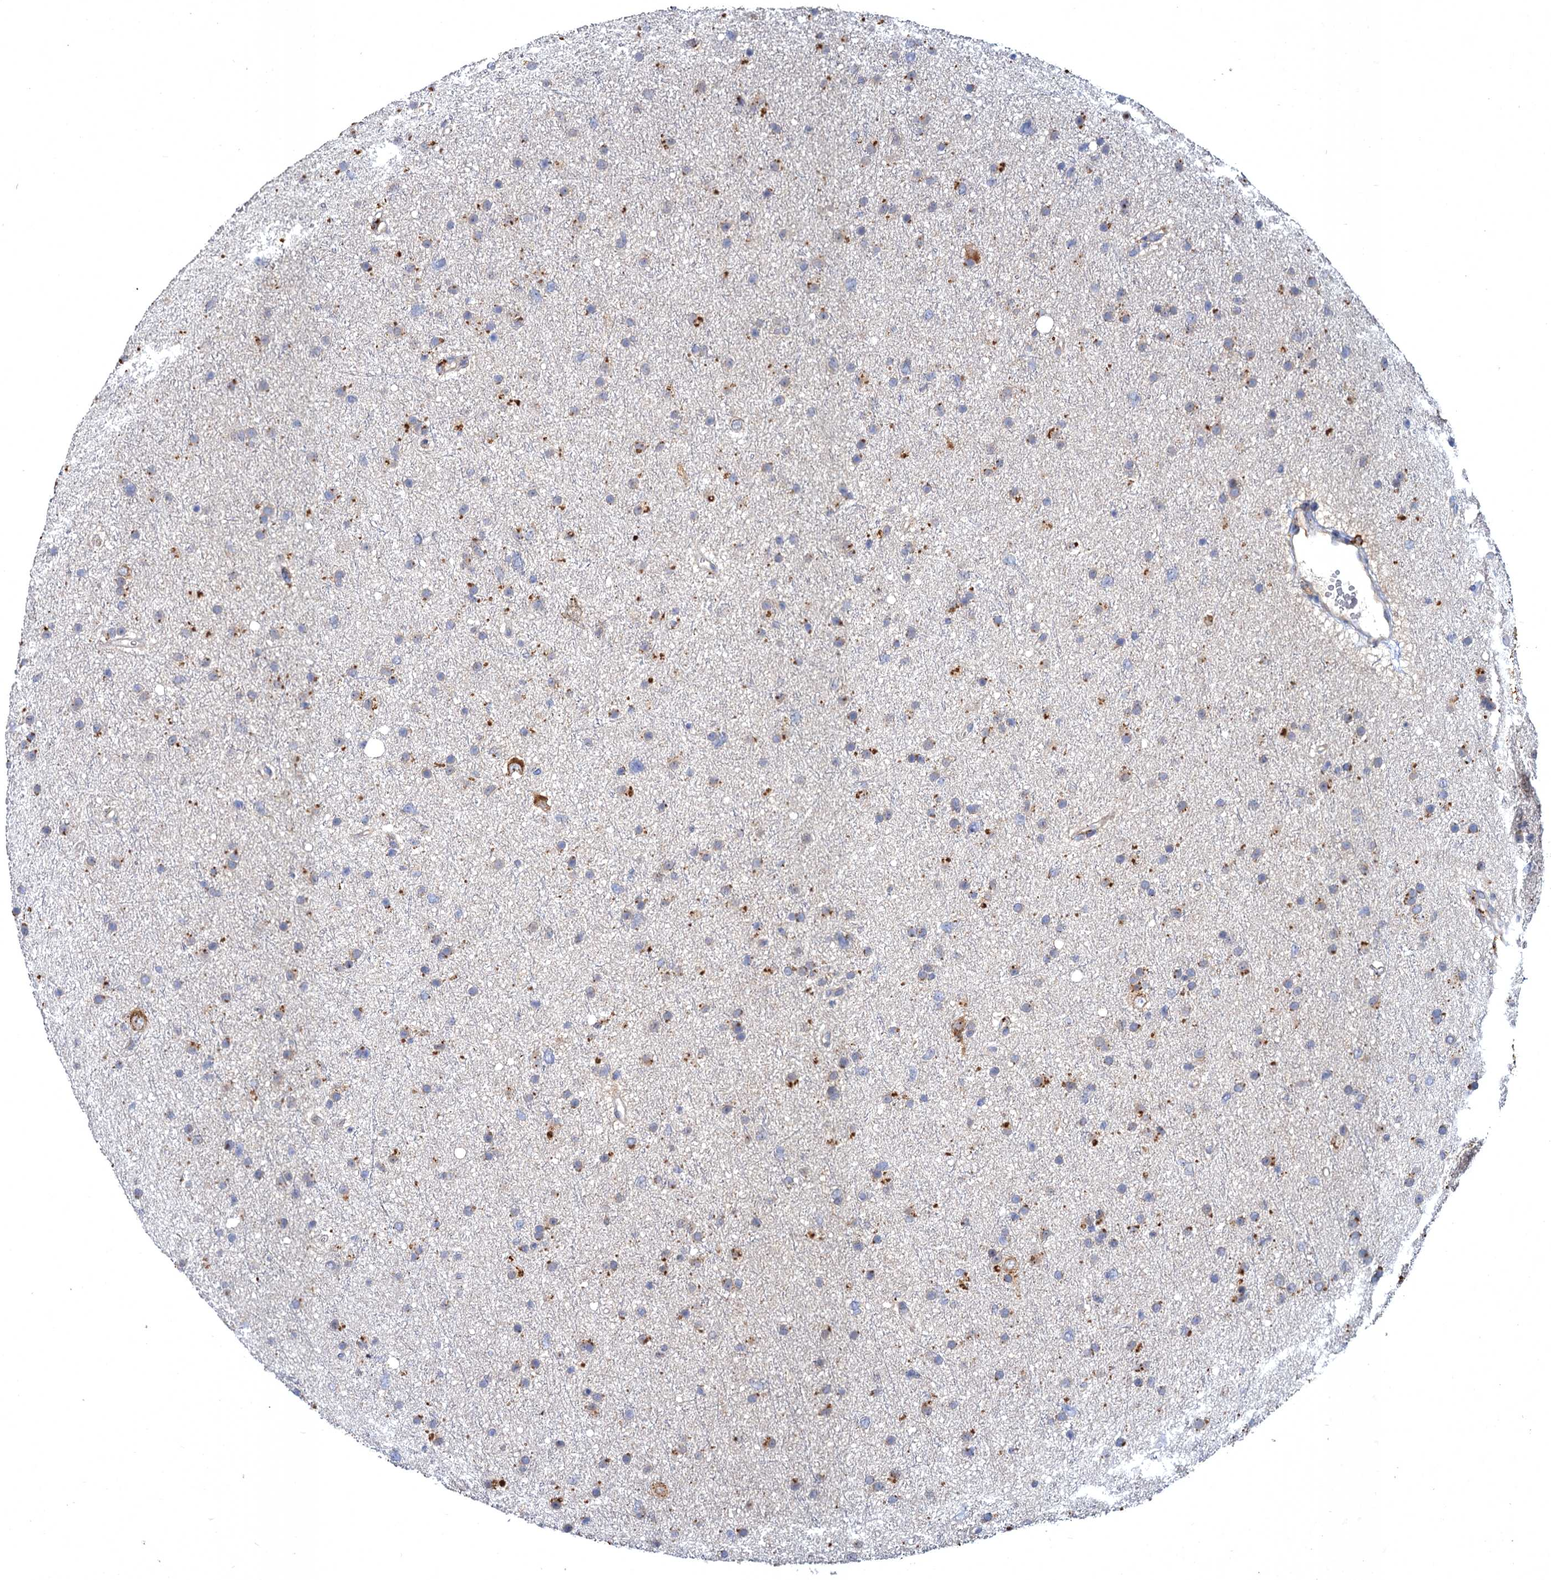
{"staining": {"intensity": "moderate", "quantity": "<25%", "location": "cytoplasmic/membranous"}, "tissue": "glioma", "cell_type": "Tumor cells", "image_type": "cancer", "snomed": [{"axis": "morphology", "description": "Glioma, malignant, Low grade"}, {"axis": "topography", "description": "Cerebral cortex"}], "caption": "Glioma stained with DAB immunohistochemistry (IHC) demonstrates low levels of moderate cytoplasmic/membranous expression in about <25% of tumor cells.", "gene": "ATP9A", "patient": {"sex": "female", "age": 39}}